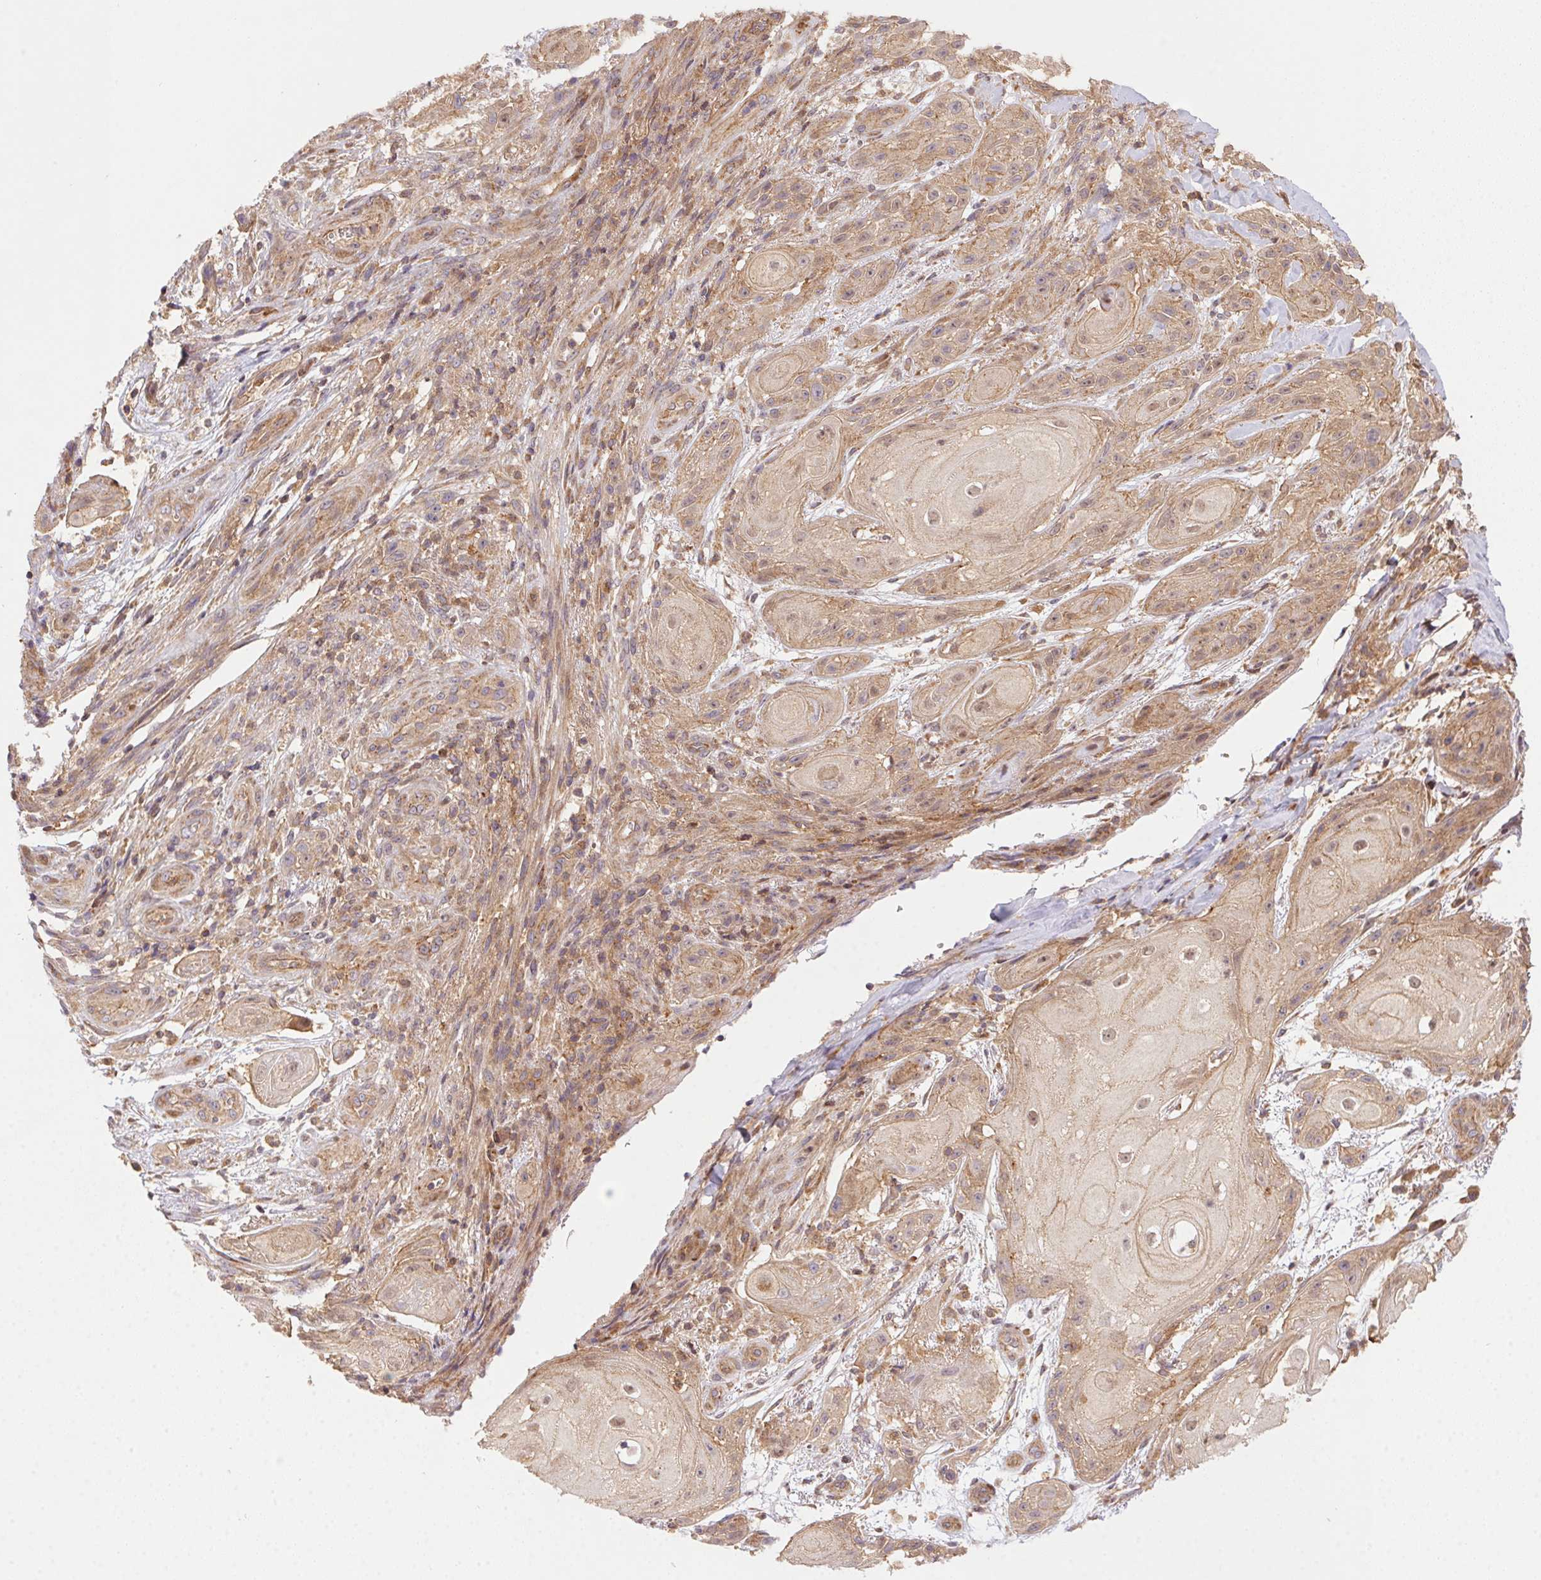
{"staining": {"intensity": "weak", "quantity": ">75%", "location": "cytoplasmic/membranous"}, "tissue": "skin cancer", "cell_type": "Tumor cells", "image_type": "cancer", "snomed": [{"axis": "morphology", "description": "Squamous cell carcinoma, NOS"}, {"axis": "topography", "description": "Skin"}], "caption": "A photomicrograph showing weak cytoplasmic/membranous expression in about >75% of tumor cells in skin cancer (squamous cell carcinoma), as visualized by brown immunohistochemical staining.", "gene": "MEX3D", "patient": {"sex": "male", "age": 62}}